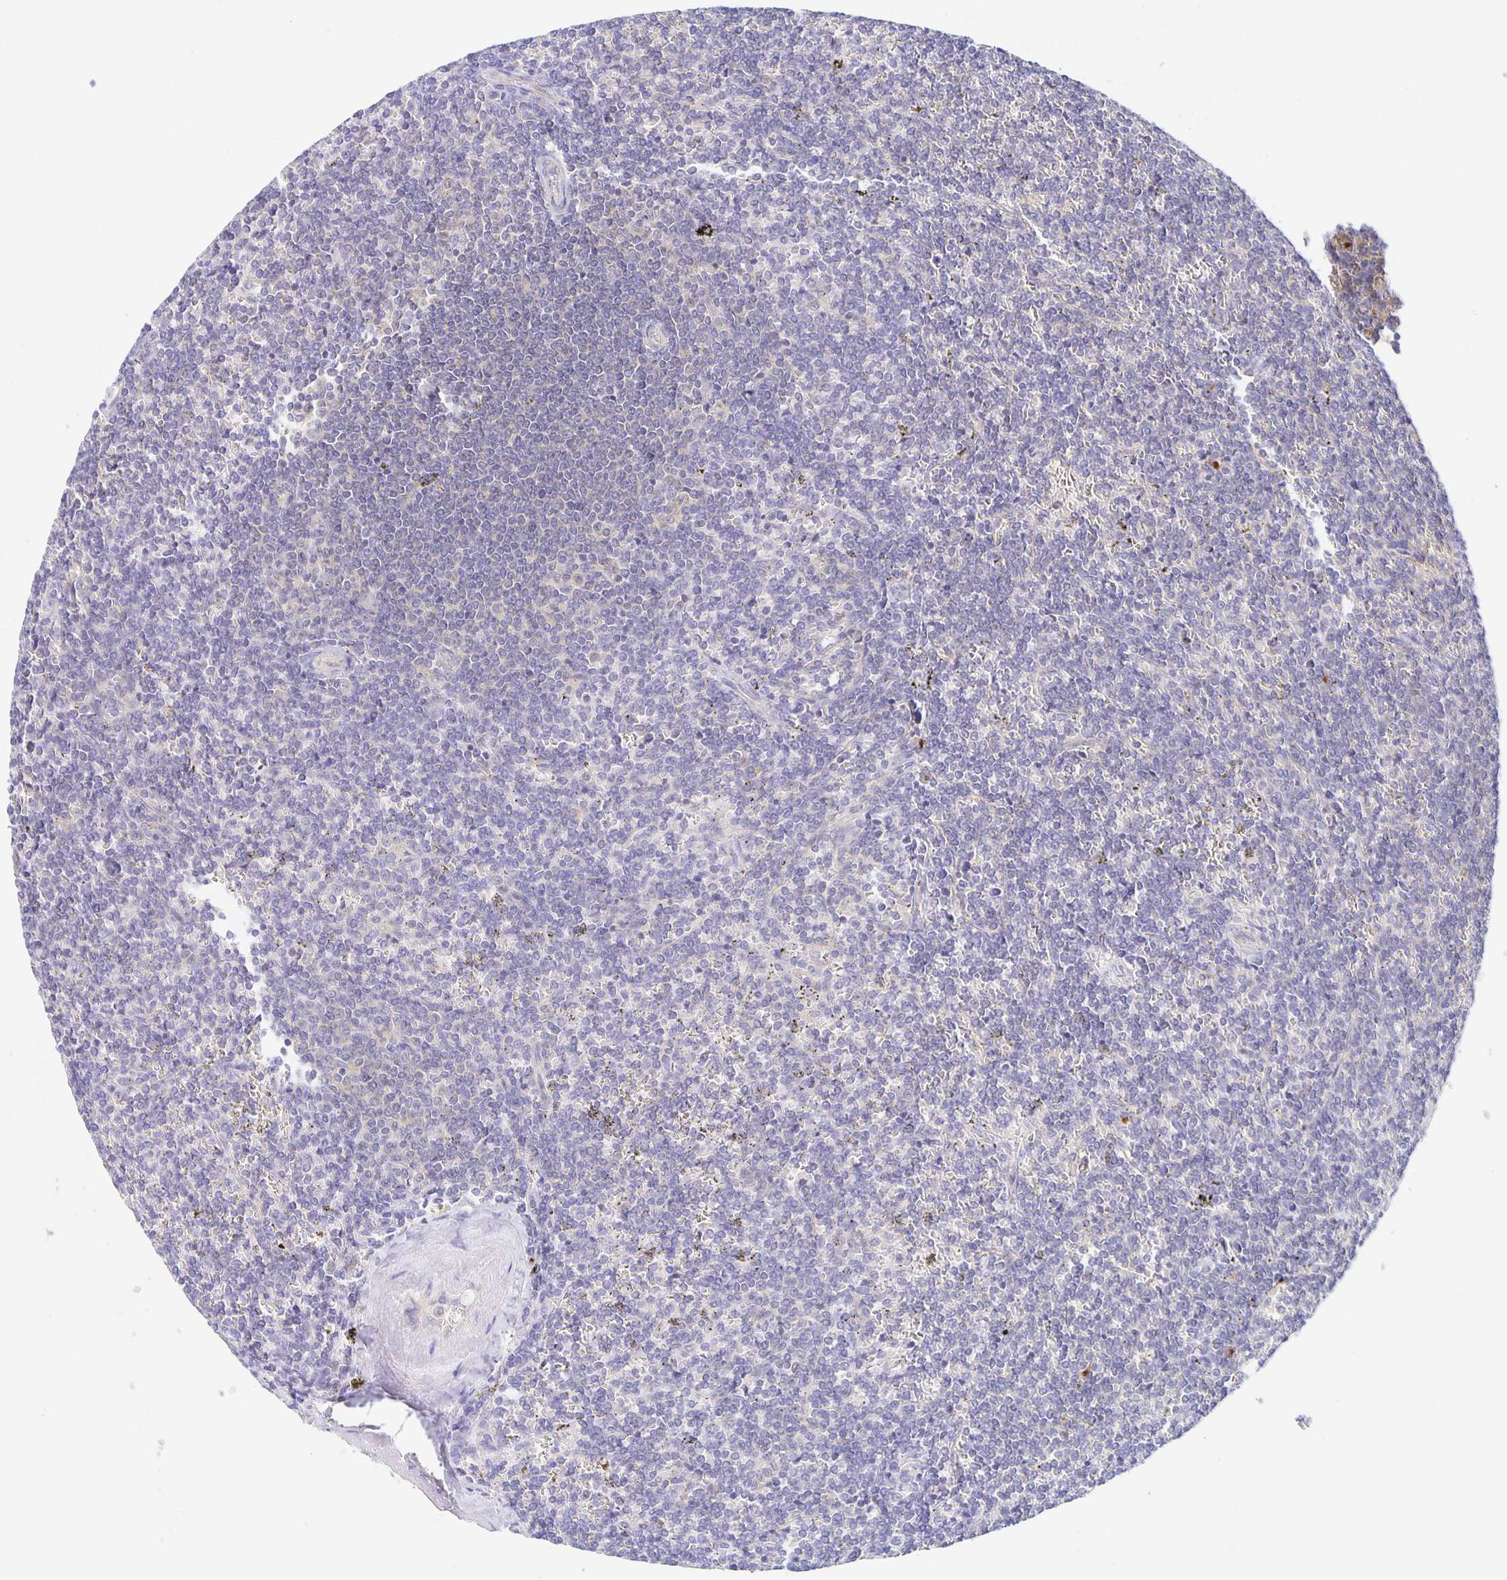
{"staining": {"intensity": "negative", "quantity": "none", "location": "none"}, "tissue": "lymphoma", "cell_type": "Tumor cells", "image_type": "cancer", "snomed": [{"axis": "morphology", "description": "Malignant lymphoma, non-Hodgkin's type, Low grade"}, {"axis": "topography", "description": "Spleen"}], "caption": "Malignant lymphoma, non-Hodgkin's type (low-grade) stained for a protein using immunohistochemistry displays no staining tumor cells.", "gene": "USO1", "patient": {"sex": "male", "age": 78}}